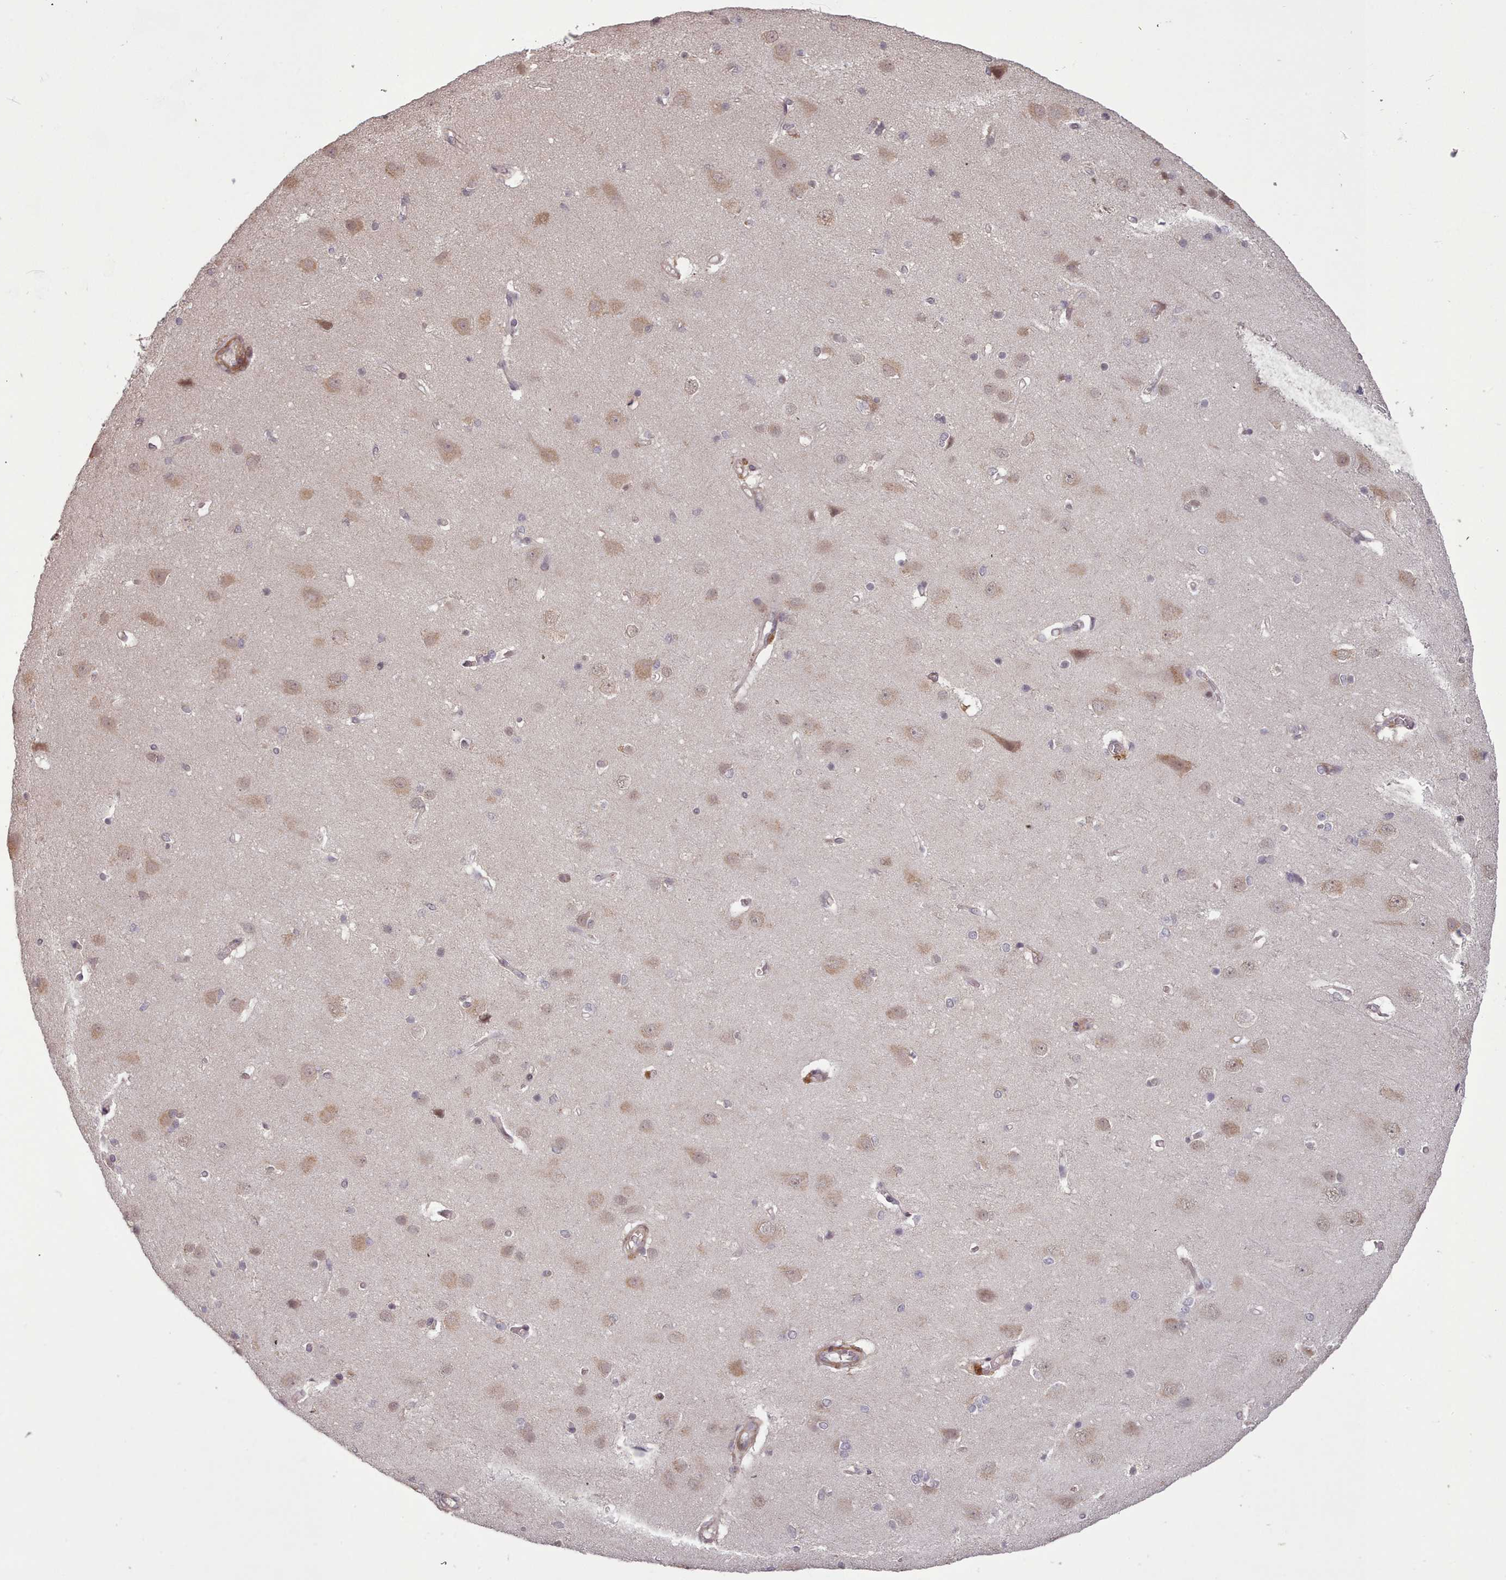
{"staining": {"intensity": "moderate", "quantity": "25%-75%", "location": "cytoplasmic/membranous"}, "tissue": "cerebral cortex", "cell_type": "Endothelial cells", "image_type": "normal", "snomed": [{"axis": "morphology", "description": "Normal tissue, NOS"}, {"axis": "topography", "description": "Cerebral cortex"}], "caption": "Endothelial cells reveal moderate cytoplasmic/membranous expression in approximately 25%-75% of cells in unremarkable cerebral cortex.", "gene": "CDC6", "patient": {"sex": "male", "age": 37}}